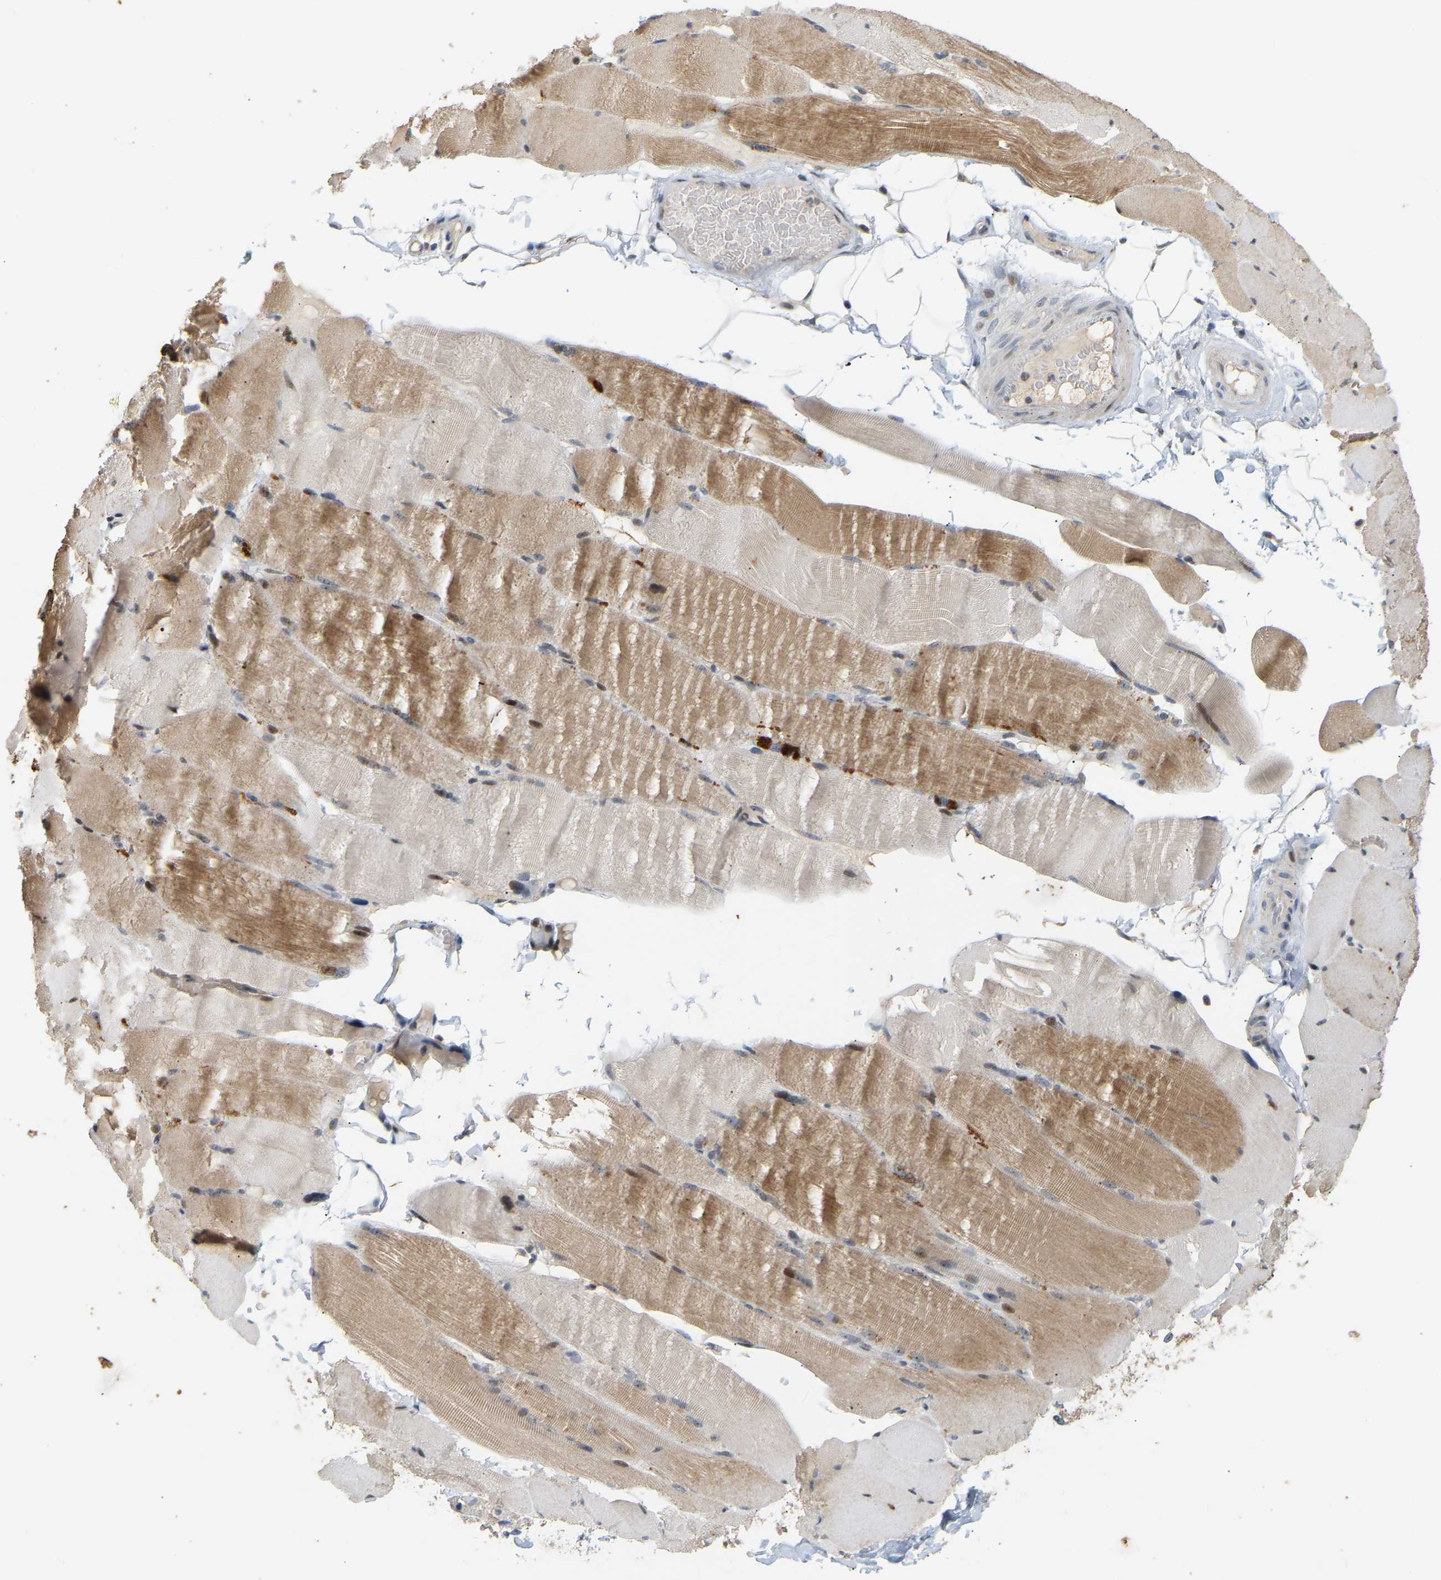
{"staining": {"intensity": "moderate", "quantity": "25%-75%", "location": "cytoplasmic/membranous"}, "tissue": "skeletal muscle", "cell_type": "Myocytes", "image_type": "normal", "snomed": [{"axis": "morphology", "description": "Normal tissue, NOS"}, {"axis": "topography", "description": "Skin"}, {"axis": "topography", "description": "Skeletal muscle"}], "caption": "Immunohistochemistry (IHC) staining of unremarkable skeletal muscle, which reveals medium levels of moderate cytoplasmic/membranous expression in about 25%-75% of myocytes indicating moderate cytoplasmic/membranous protein staining. The staining was performed using DAB (3,3'-diaminobenzidine) (brown) for protein detection and nuclei were counterstained in hematoxylin (blue).", "gene": "PTPN4", "patient": {"sex": "male", "age": 83}}